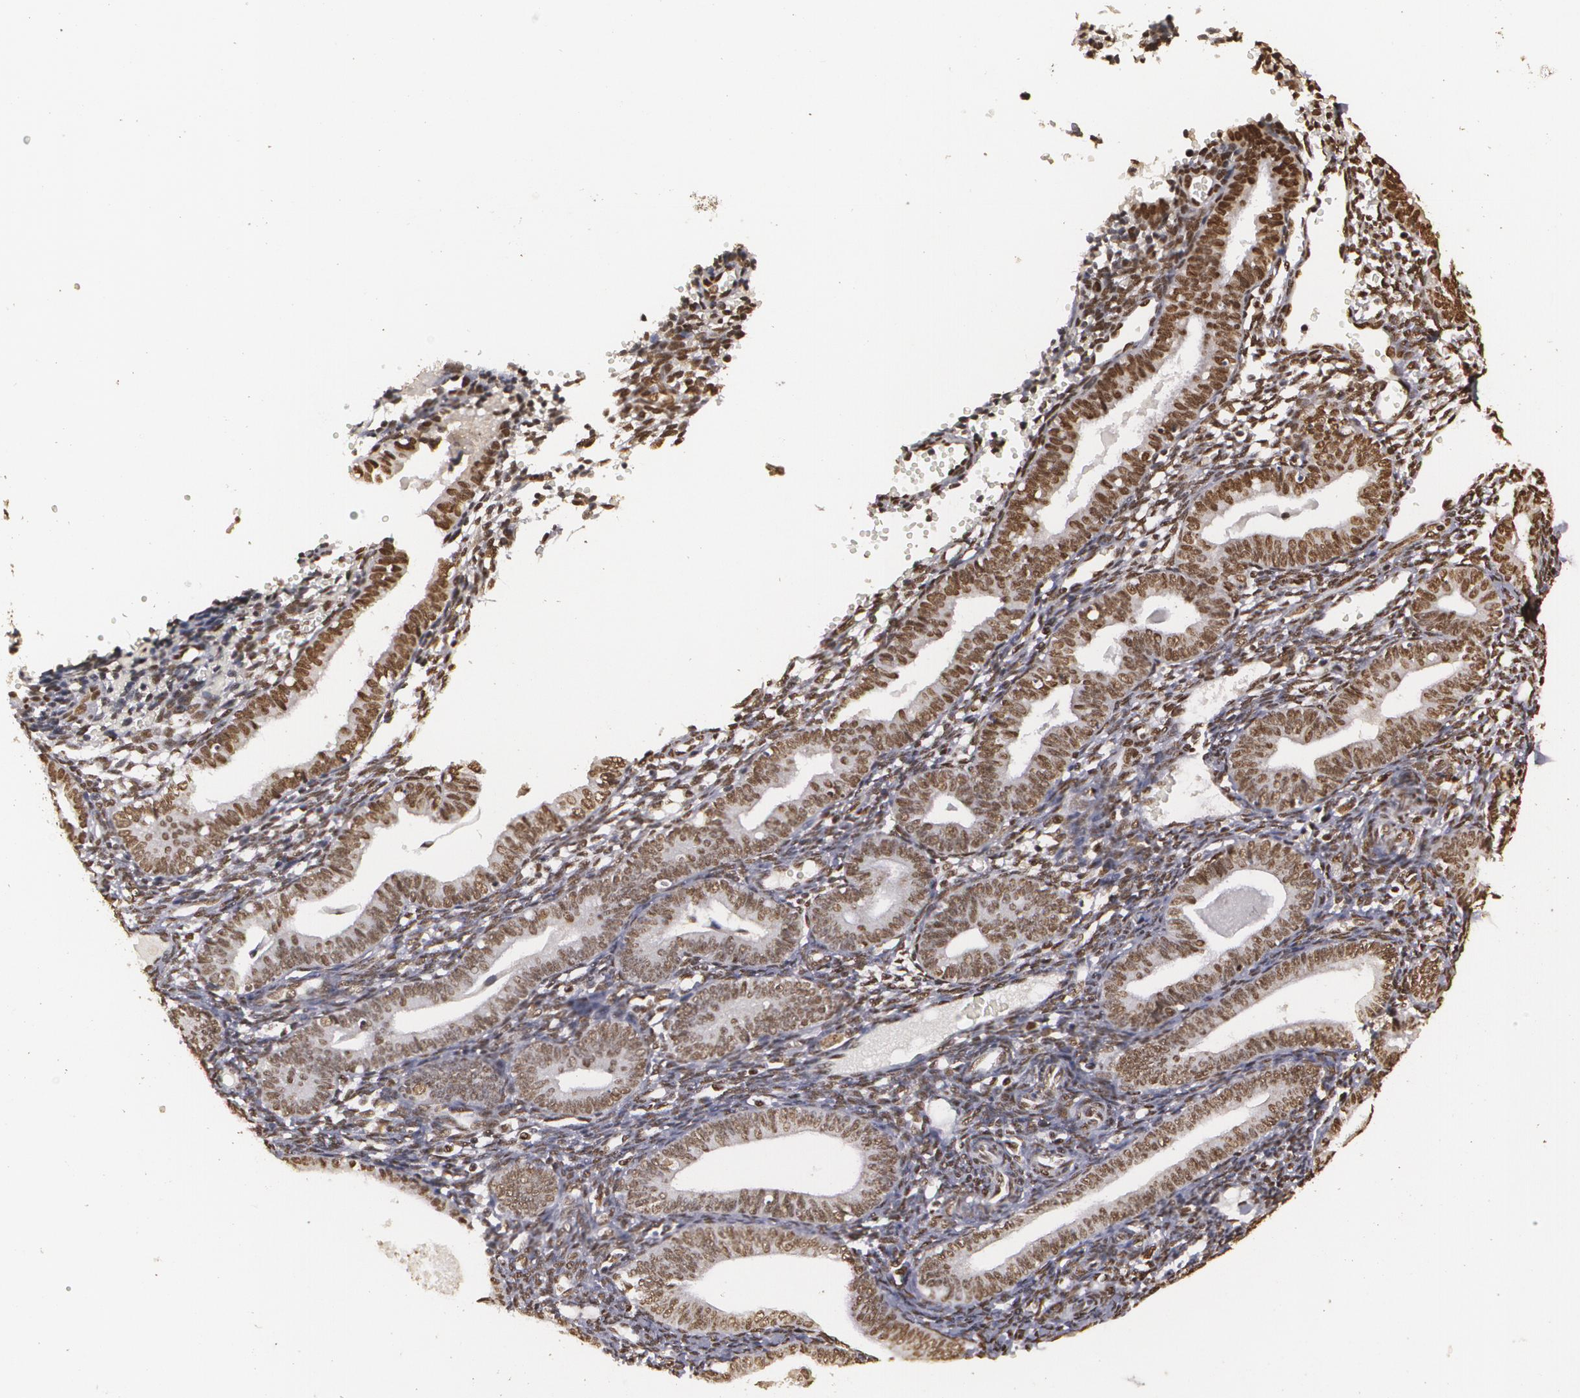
{"staining": {"intensity": "moderate", "quantity": ">75%", "location": "nuclear"}, "tissue": "endometrium", "cell_type": "Cells in endometrial stroma", "image_type": "normal", "snomed": [{"axis": "morphology", "description": "Normal tissue, NOS"}, {"axis": "topography", "description": "Endometrium"}], "caption": "Immunohistochemical staining of benign human endometrium demonstrates moderate nuclear protein staining in about >75% of cells in endometrial stroma.", "gene": "RCOR1", "patient": {"sex": "female", "age": 61}}